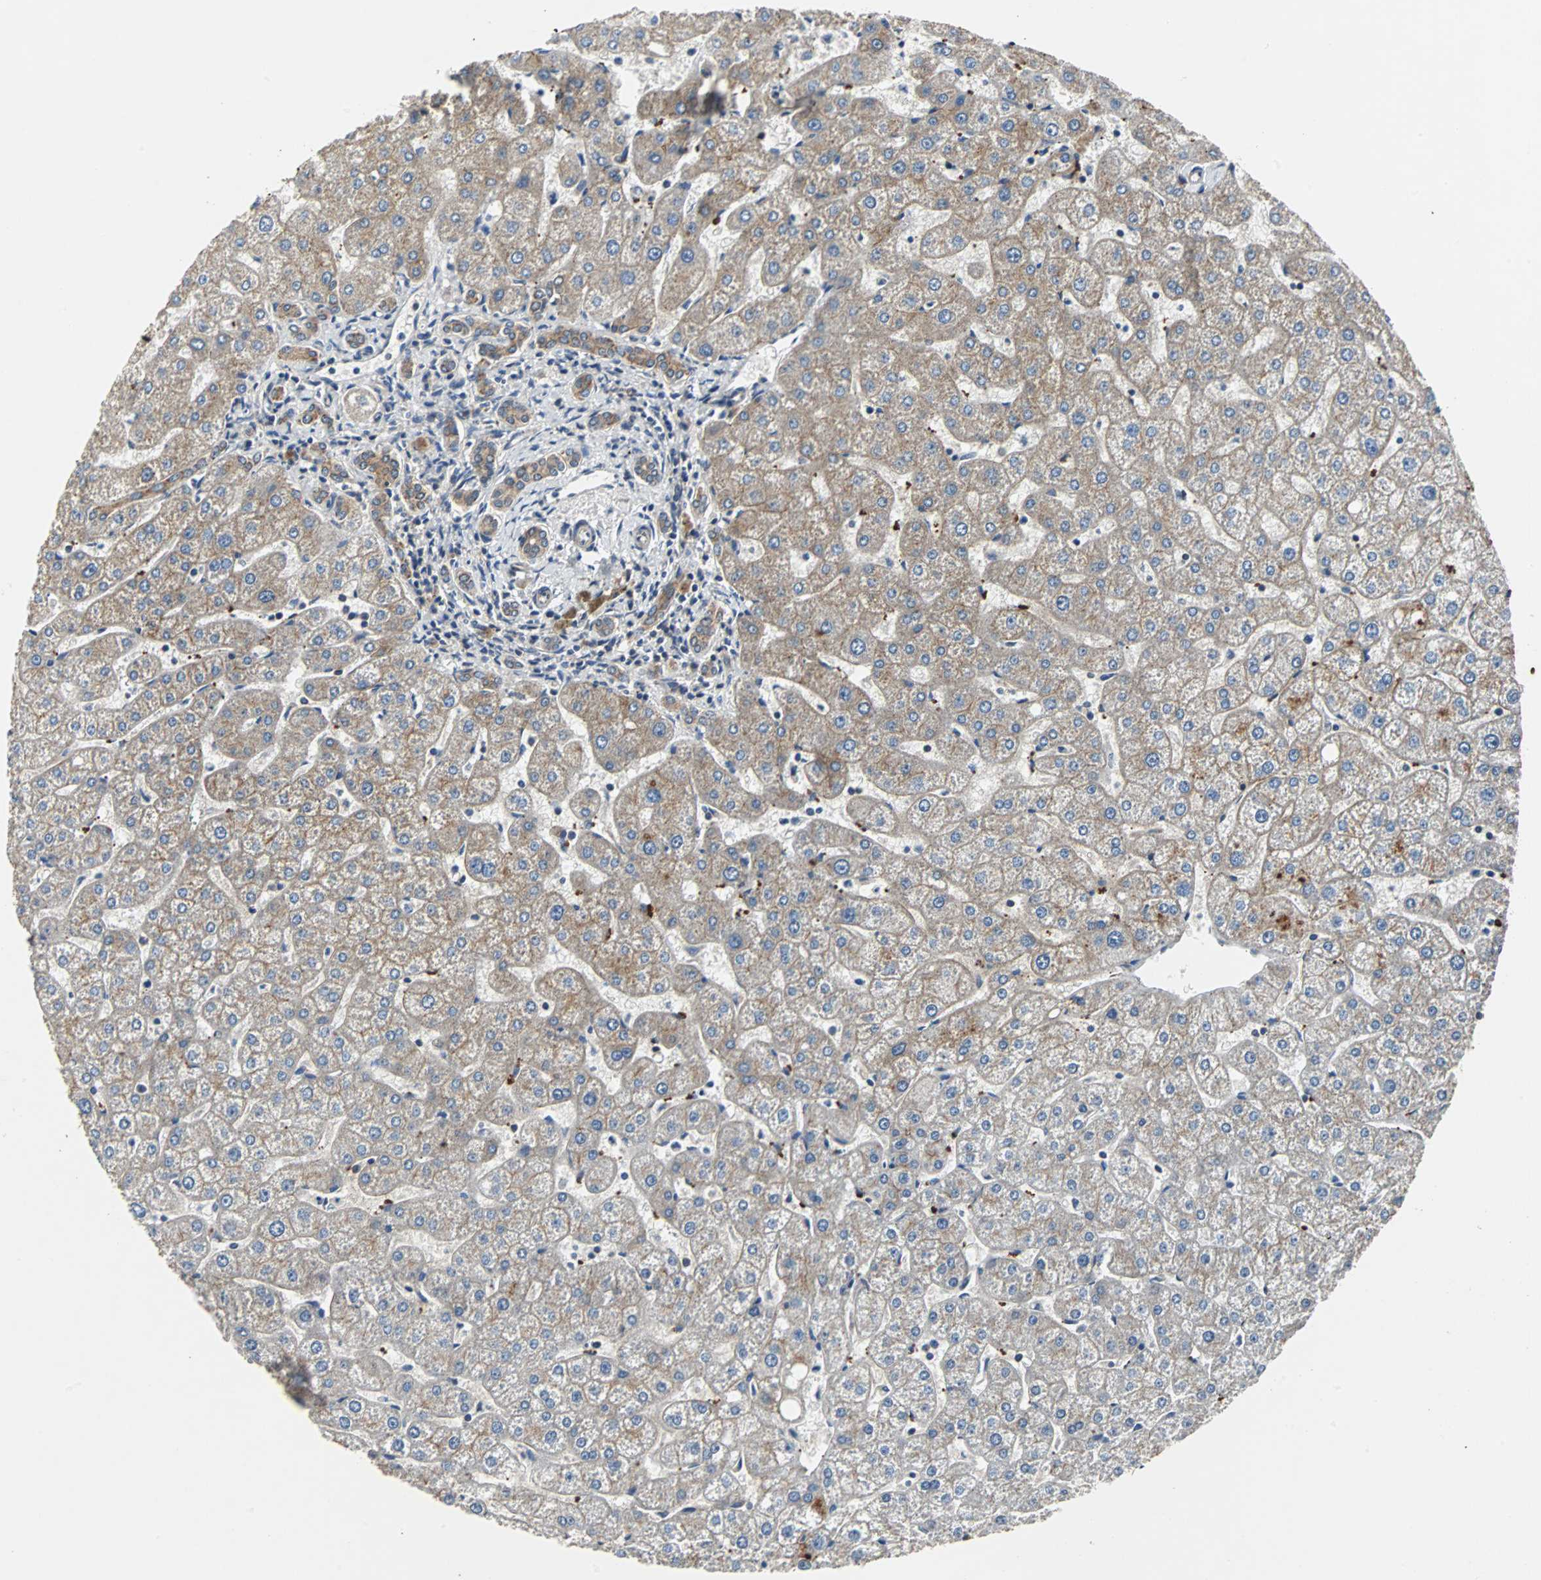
{"staining": {"intensity": "moderate", "quantity": ">75%", "location": "cytoplasmic/membranous"}, "tissue": "liver", "cell_type": "Cholangiocytes", "image_type": "normal", "snomed": [{"axis": "morphology", "description": "Normal tissue, NOS"}, {"axis": "topography", "description": "Liver"}], "caption": "Protein expression analysis of benign human liver reveals moderate cytoplasmic/membranous staining in about >75% of cholangiocytes. The protein of interest is stained brown, and the nuclei are stained in blue (DAB (3,3'-diaminobenzidine) IHC with brightfield microscopy, high magnification).", "gene": "LSR", "patient": {"sex": "male", "age": 67}}